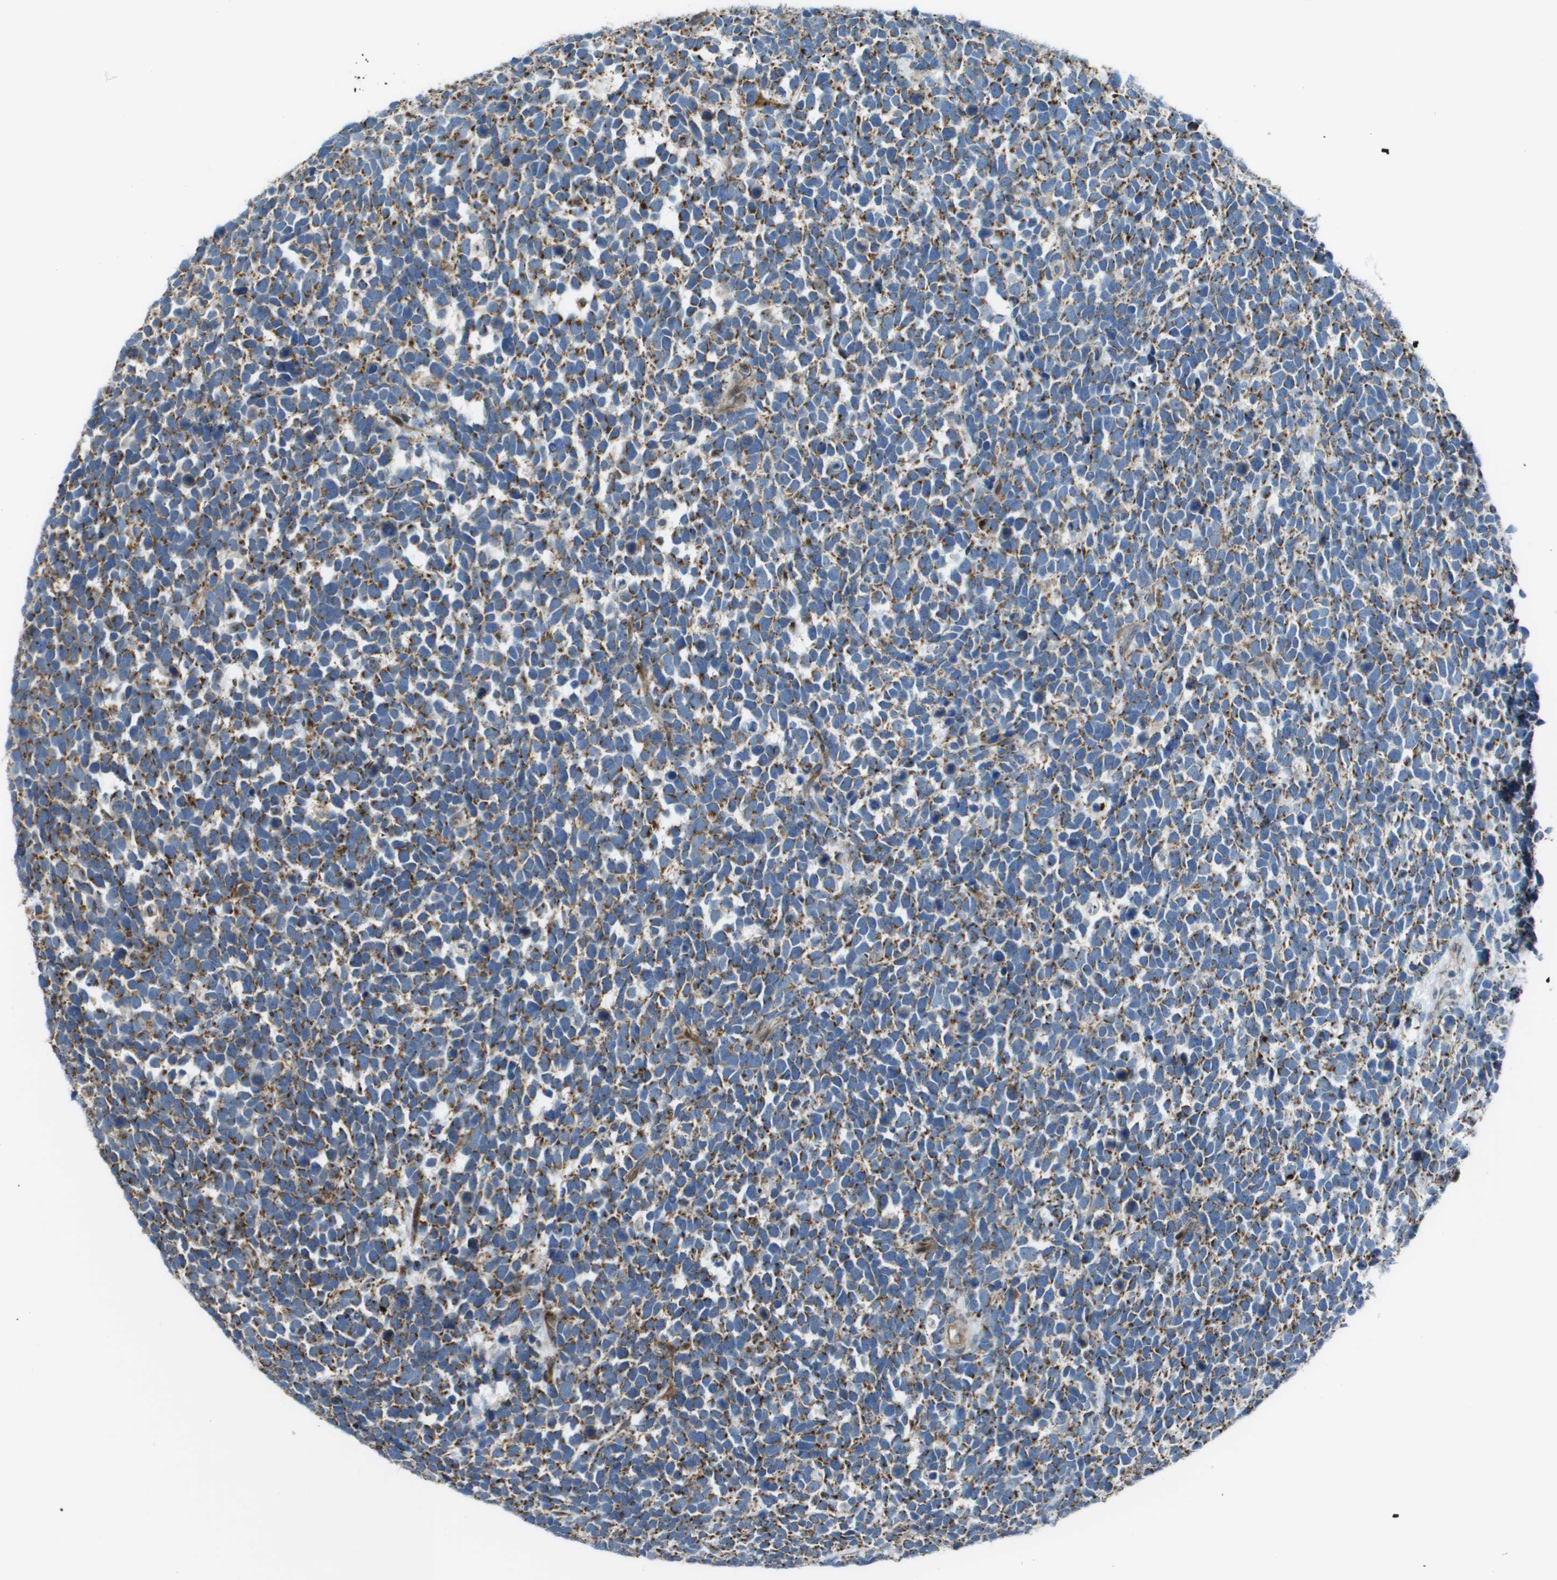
{"staining": {"intensity": "weak", "quantity": ">75%", "location": "cytoplasmic/membranous"}, "tissue": "urothelial cancer", "cell_type": "Tumor cells", "image_type": "cancer", "snomed": [{"axis": "morphology", "description": "Urothelial carcinoma, High grade"}, {"axis": "topography", "description": "Urinary bladder"}], "caption": "This is an image of immunohistochemistry staining of urothelial cancer, which shows weak staining in the cytoplasmic/membranous of tumor cells.", "gene": "MGAT3", "patient": {"sex": "female", "age": 82}}